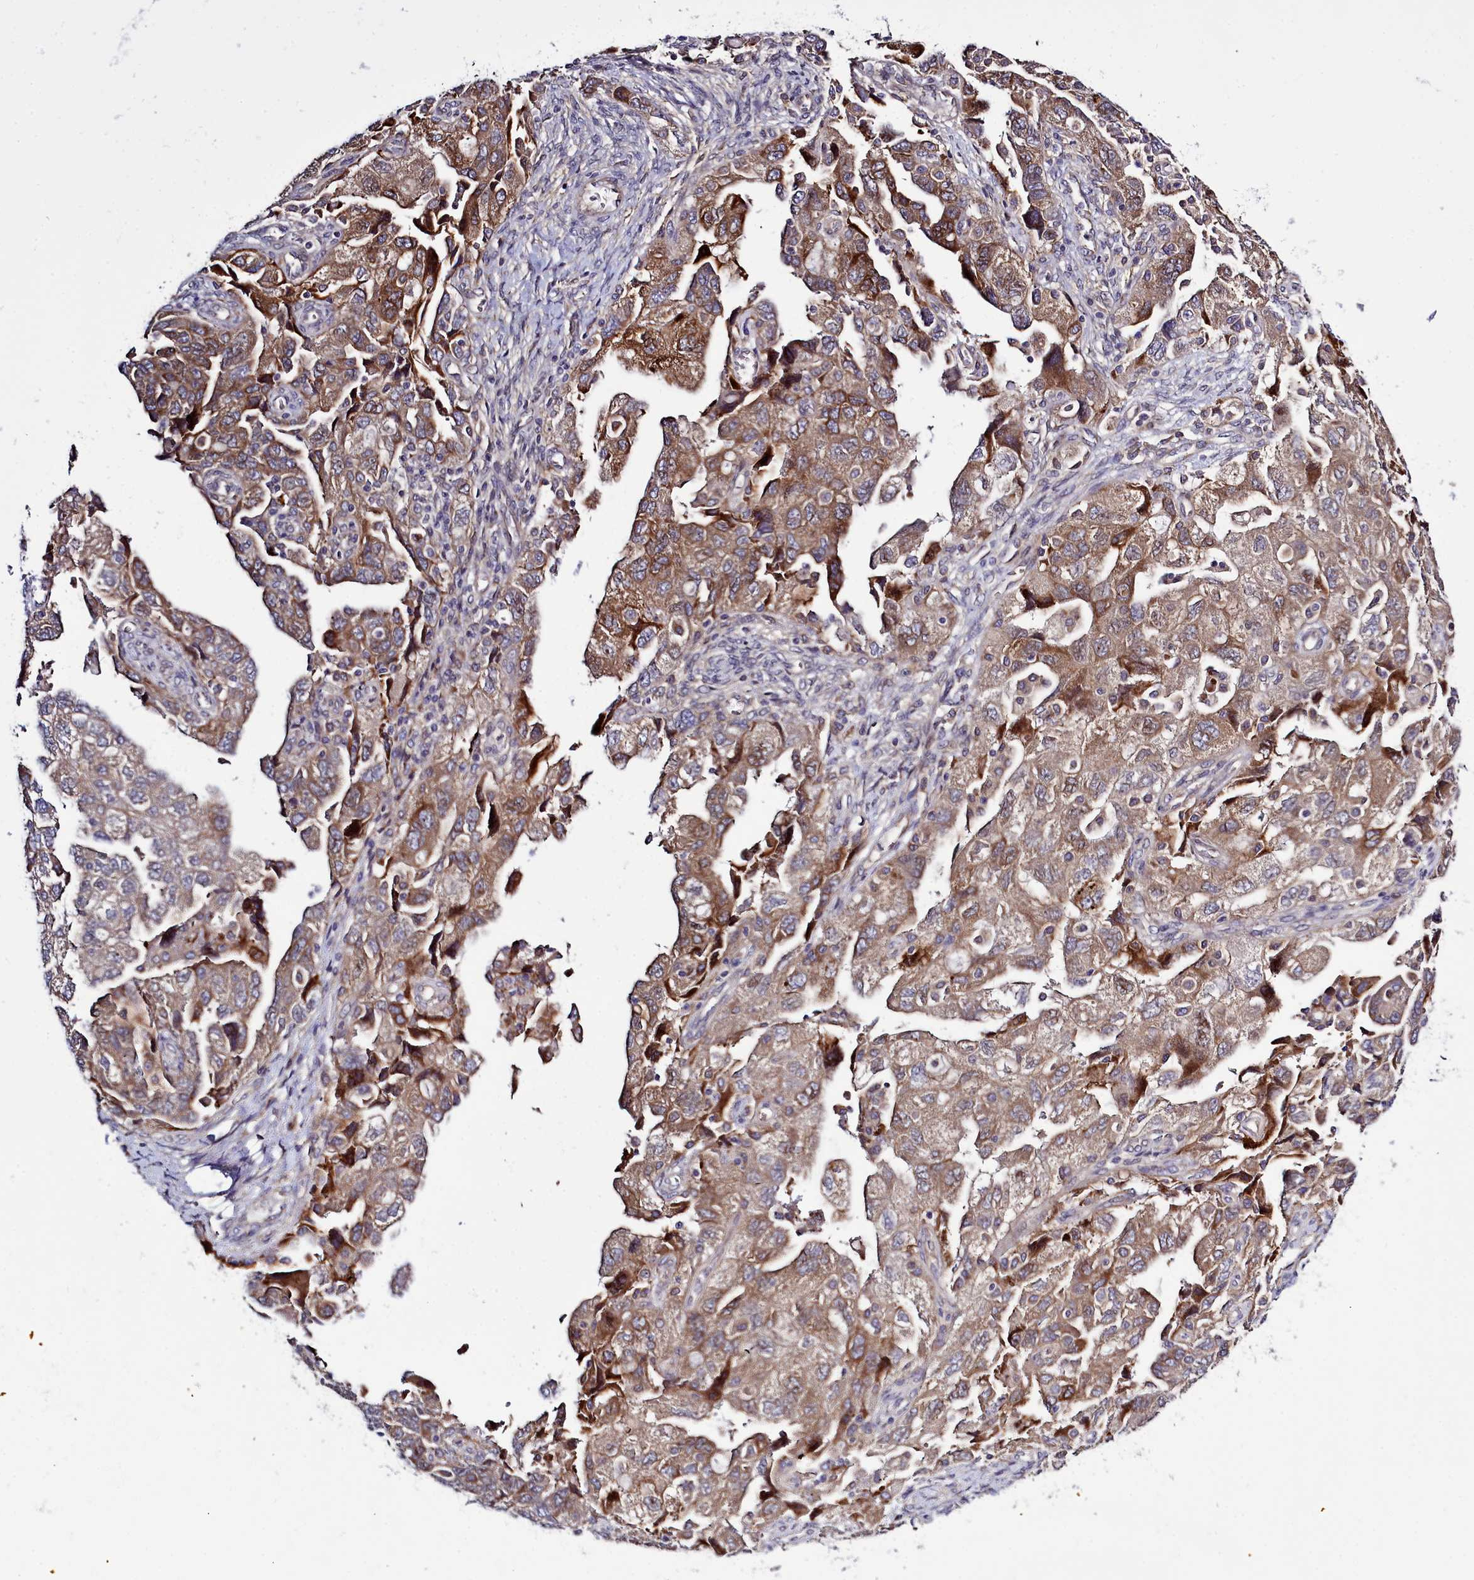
{"staining": {"intensity": "moderate", "quantity": ">75%", "location": "cytoplasmic/membranous"}, "tissue": "ovarian cancer", "cell_type": "Tumor cells", "image_type": "cancer", "snomed": [{"axis": "morphology", "description": "Carcinoma, NOS"}, {"axis": "morphology", "description": "Cystadenocarcinoma, serous, NOS"}, {"axis": "topography", "description": "Ovary"}], "caption": "Moderate cytoplasmic/membranous protein positivity is appreciated in approximately >75% of tumor cells in ovarian cancer. Immunohistochemistry stains the protein of interest in brown and the nuclei are stained blue.", "gene": "RAPGEF4", "patient": {"sex": "female", "age": 69}}